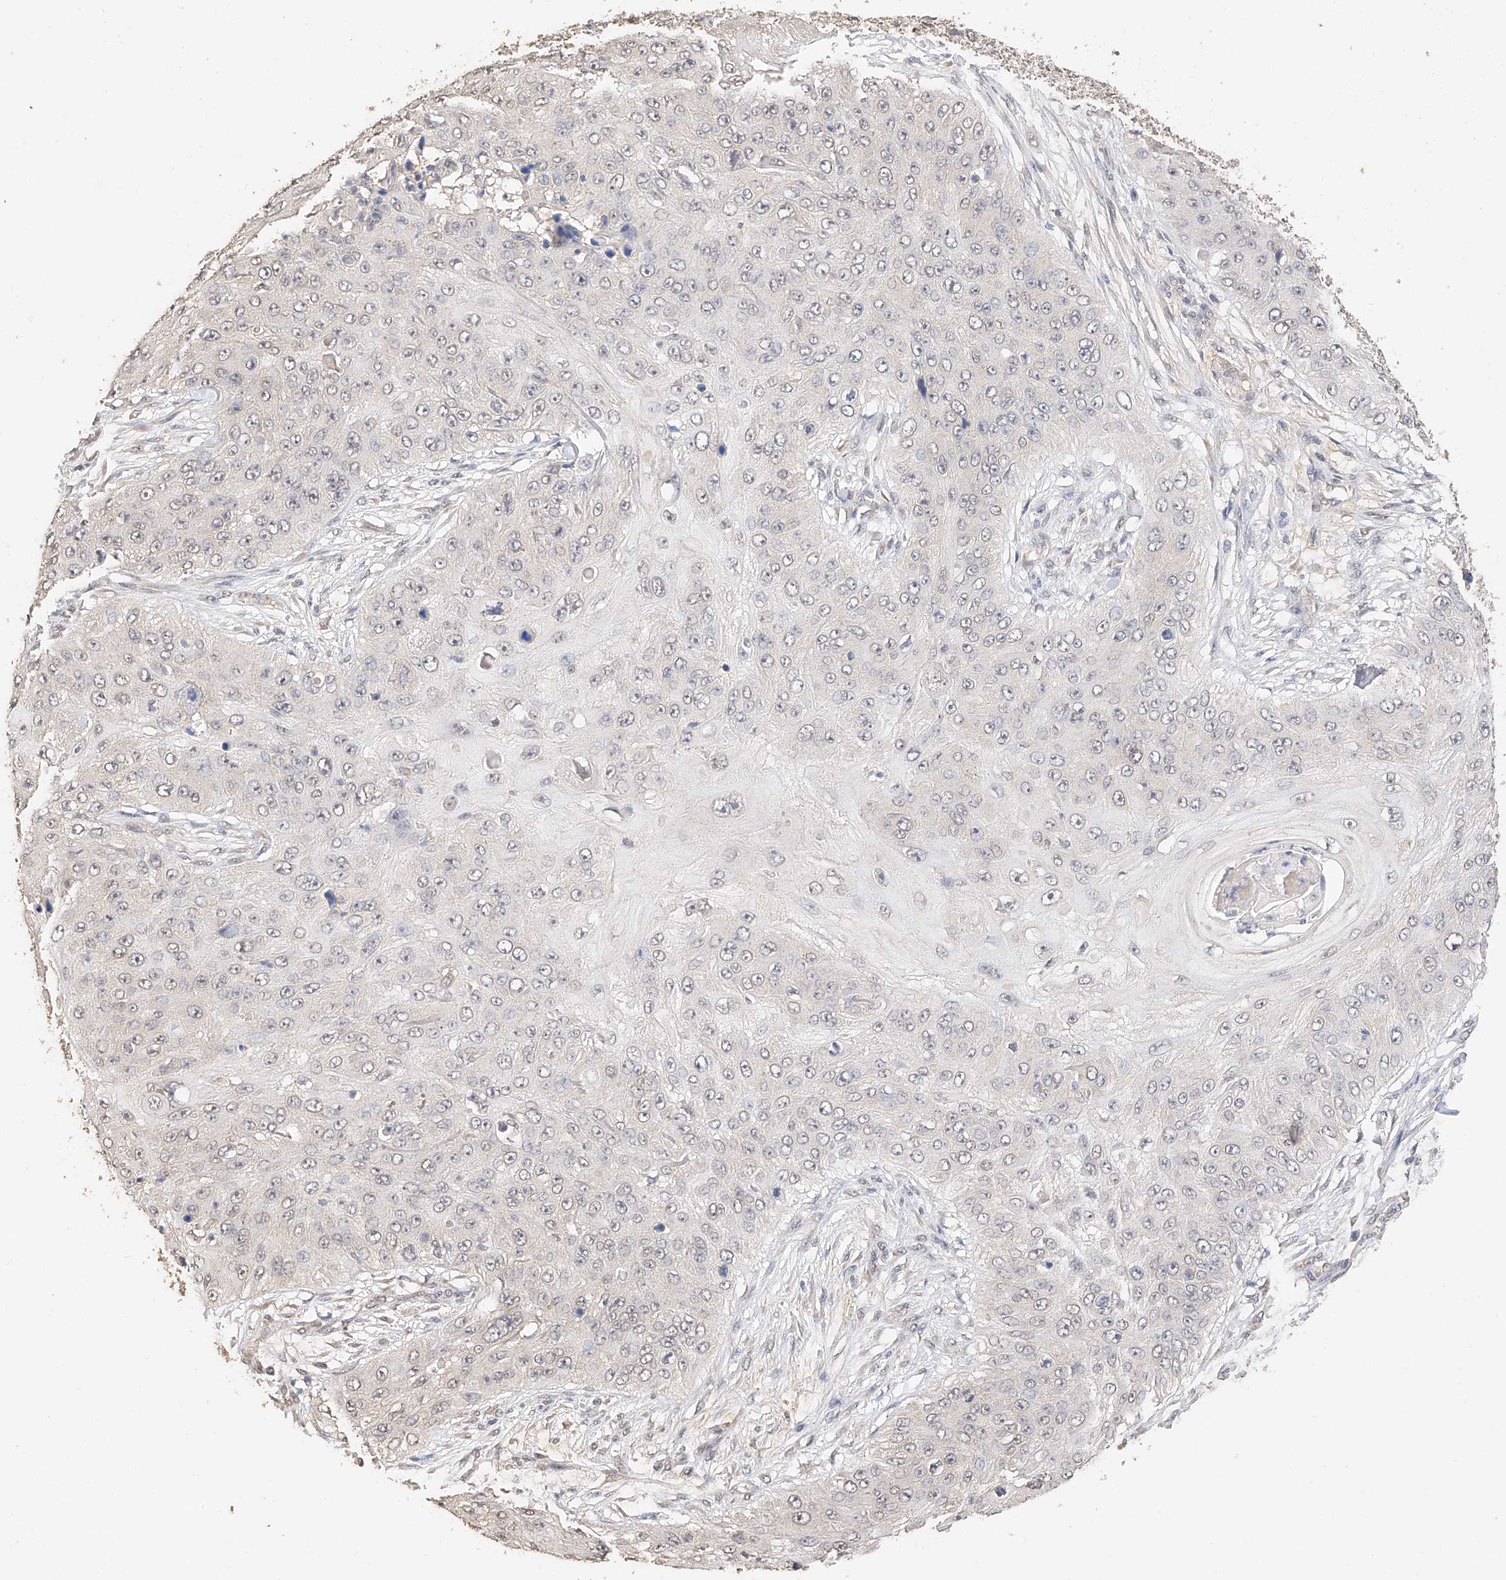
{"staining": {"intensity": "negative", "quantity": "none", "location": "none"}, "tissue": "skin cancer", "cell_type": "Tumor cells", "image_type": "cancer", "snomed": [{"axis": "morphology", "description": "Squamous cell carcinoma, NOS"}, {"axis": "topography", "description": "Skin"}], "caption": "Squamous cell carcinoma (skin) stained for a protein using immunohistochemistry (IHC) demonstrates no expression tumor cells.", "gene": "IL22RA2", "patient": {"sex": "female", "age": 80}}